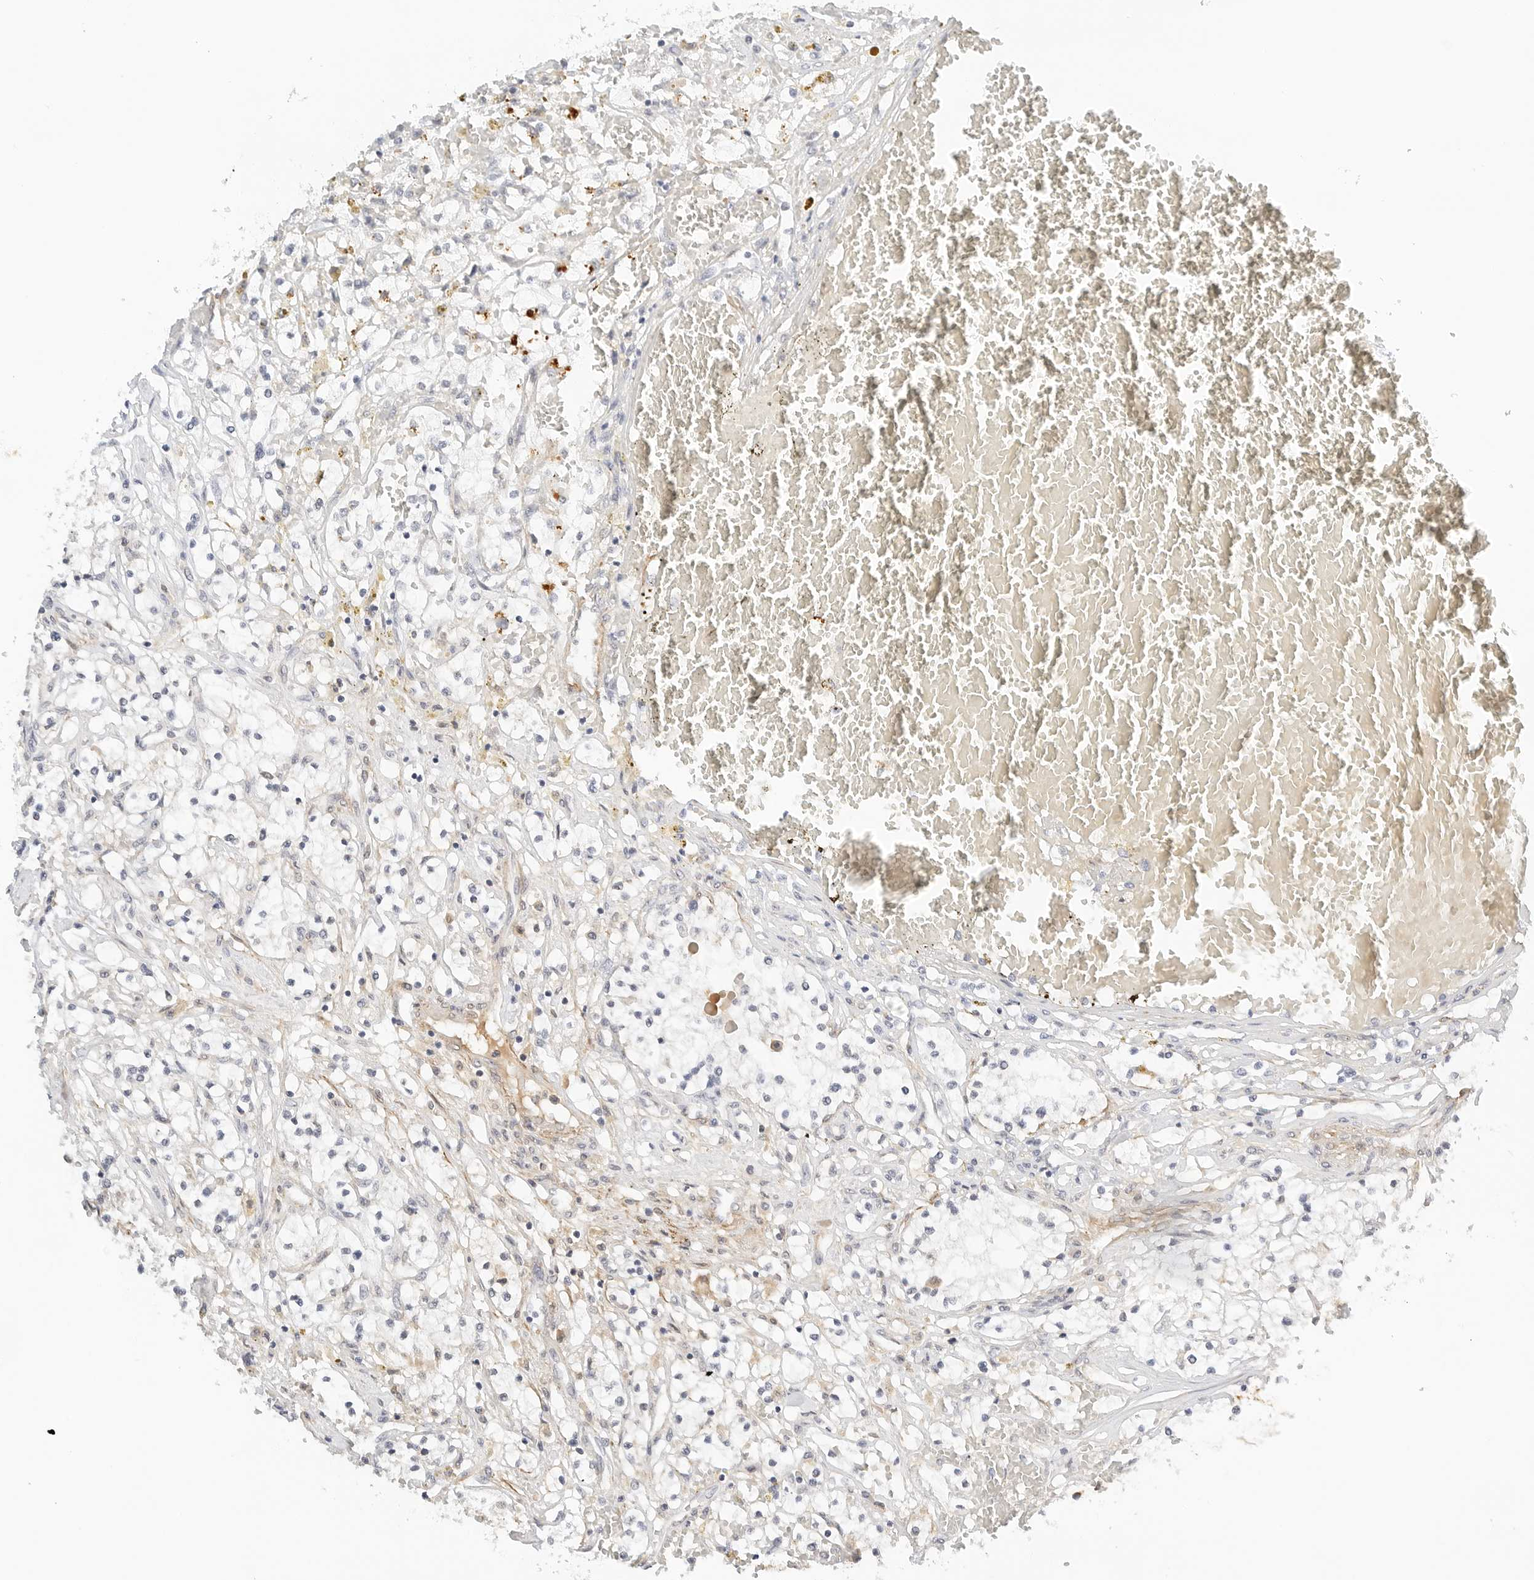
{"staining": {"intensity": "negative", "quantity": "none", "location": "none"}, "tissue": "renal cancer", "cell_type": "Tumor cells", "image_type": "cancer", "snomed": [{"axis": "morphology", "description": "Normal tissue, NOS"}, {"axis": "morphology", "description": "Adenocarcinoma, NOS"}, {"axis": "topography", "description": "Kidney"}], "caption": "This is an IHC image of adenocarcinoma (renal). There is no staining in tumor cells.", "gene": "PKDCC", "patient": {"sex": "male", "age": 68}}